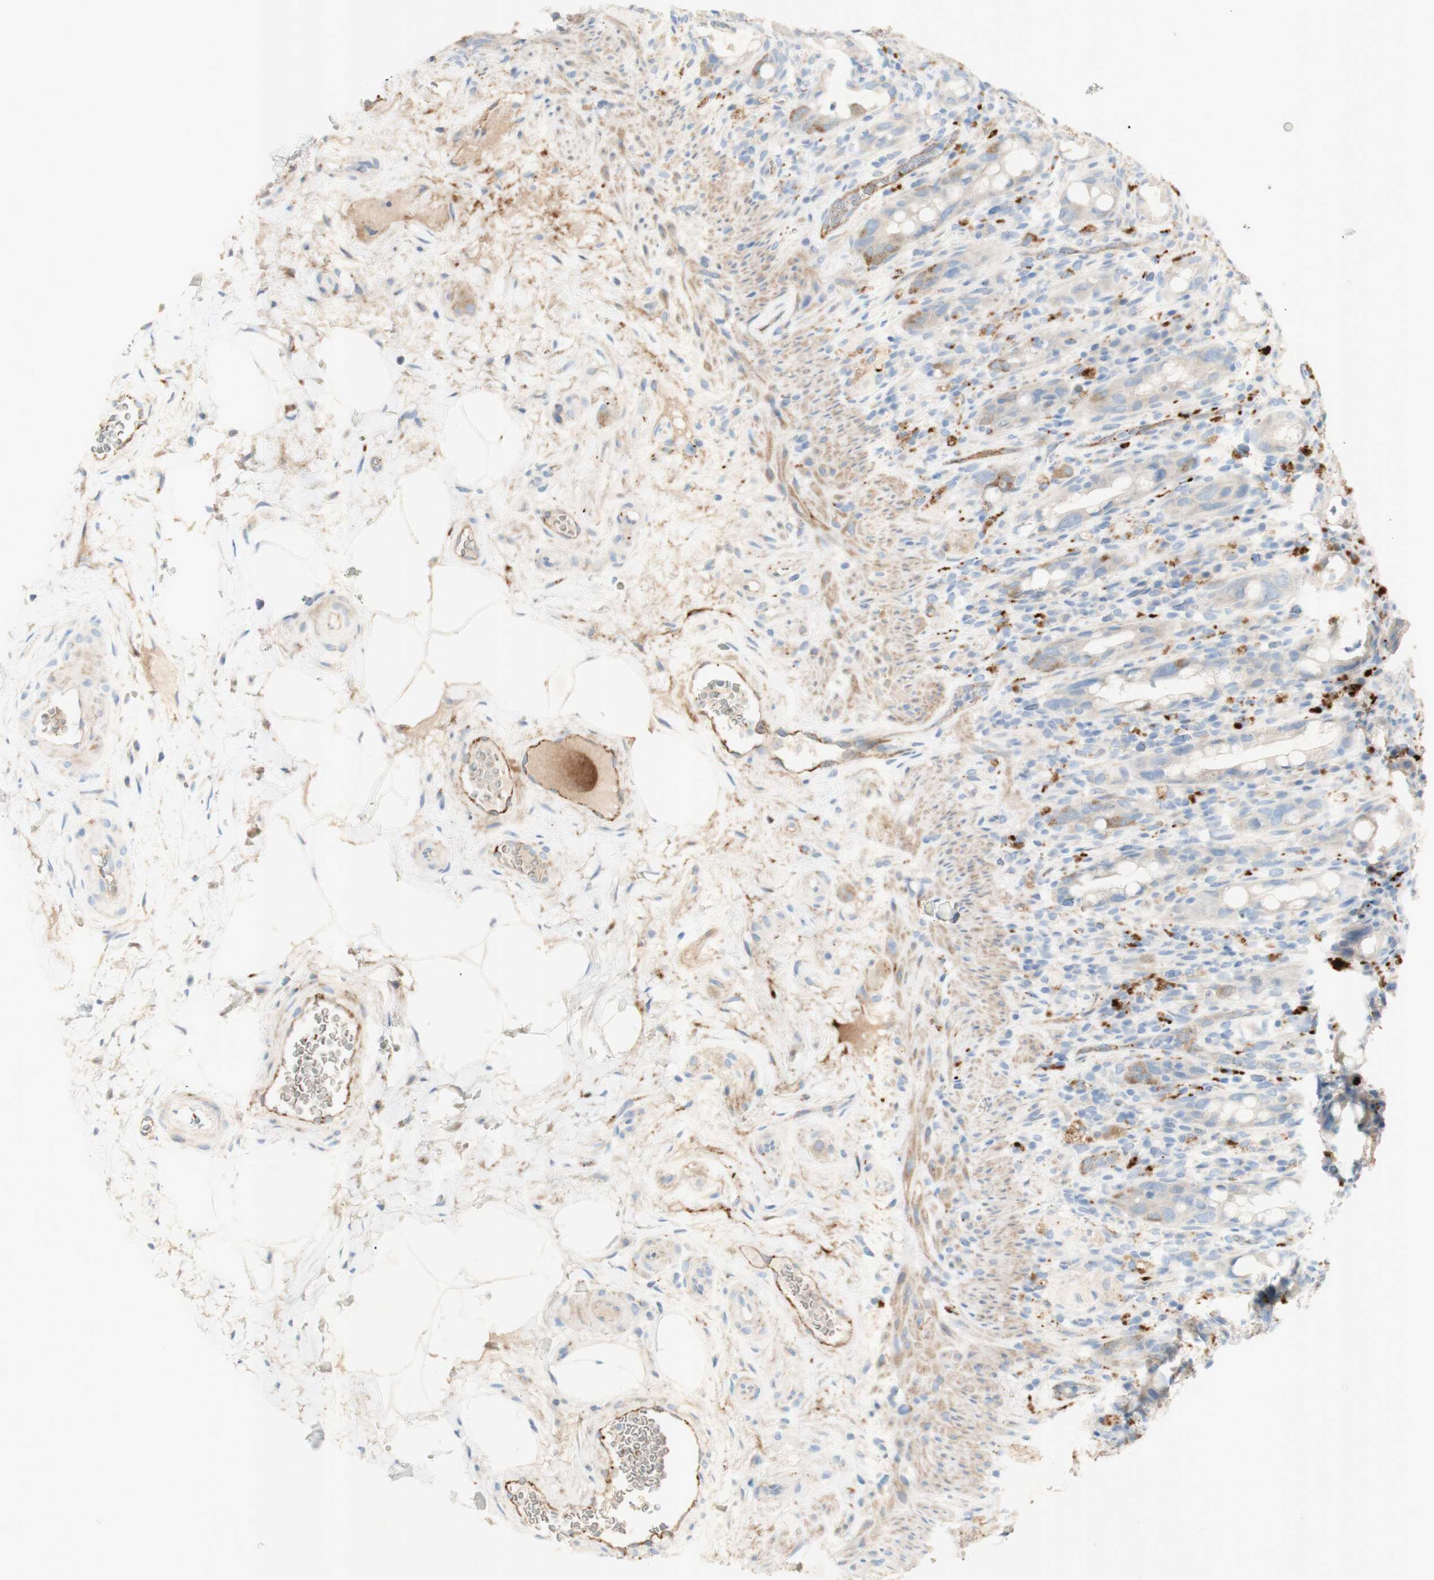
{"staining": {"intensity": "weak", "quantity": "25%-75%", "location": "cytoplasmic/membranous"}, "tissue": "rectum", "cell_type": "Glandular cells", "image_type": "normal", "snomed": [{"axis": "morphology", "description": "Normal tissue, NOS"}, {"axis": "topography", "description": "Rectum"}], "caption": "A brown stain labels weak cytoplasmic/membranous staining of a protein in glandular cells of normal human rectum. Immunohistochemistry (ihc) stains the protein of interest in brown and the nuclei are stained blue.", "gene": "GAN", "patient": {"sex": "male", "age": 44}}